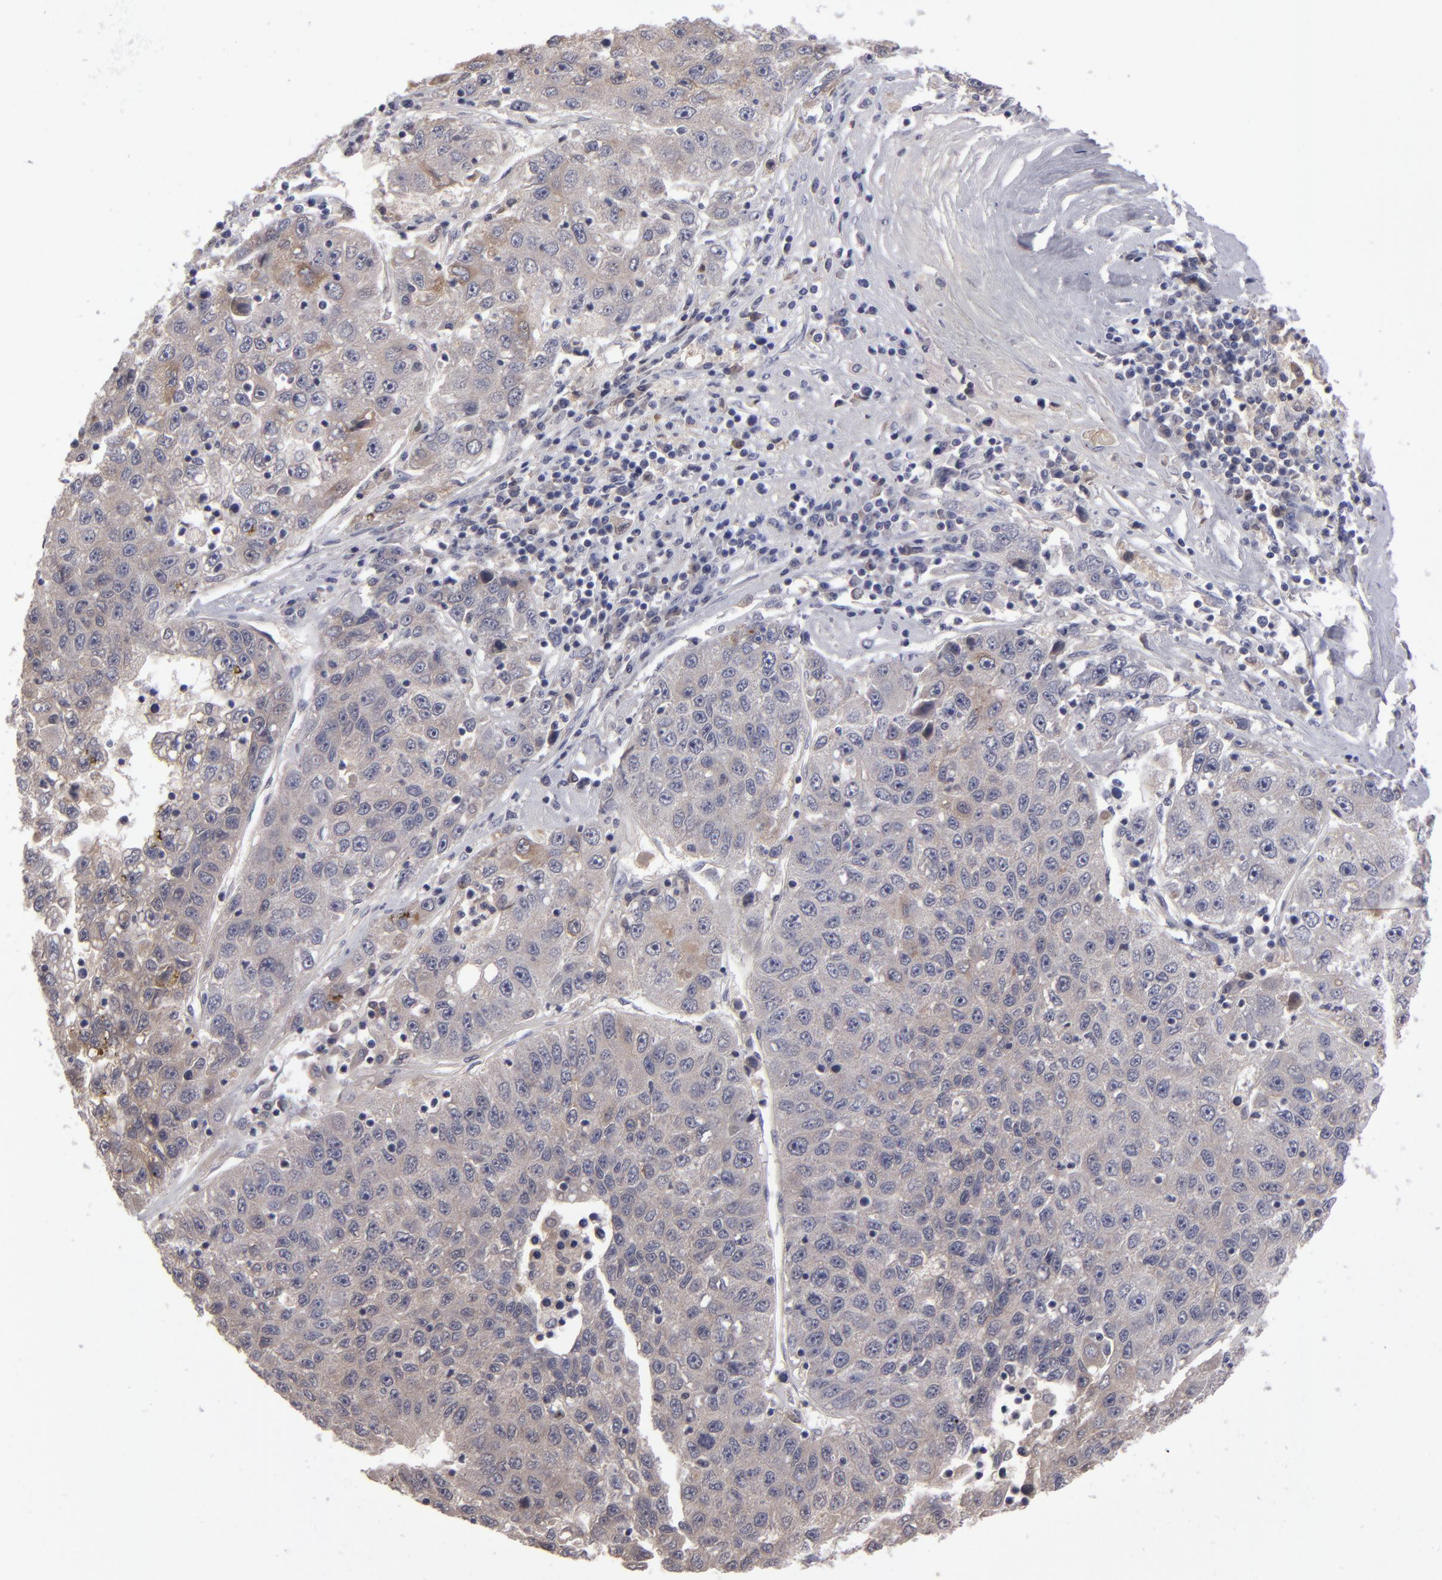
{"staining": {"intensity": "weak", "quantity": "<25%", "location": "cytoplasmic/membranous"}, "tissue": "liver cancer", "cell_type": "Tumor cells", "image_type": "cancer", "snomed": [{"axis": "morphology", "description": "Carcinoma, Hepatocellular, NOS"}, {"axis": "topography", "description": "Liver"}], "caption": "Tumor cells show no significant protein positivity in liver hepatocellular carcinoma.", "gene": "ITIH4", "patient": {"sex": "male", "age": 49}}